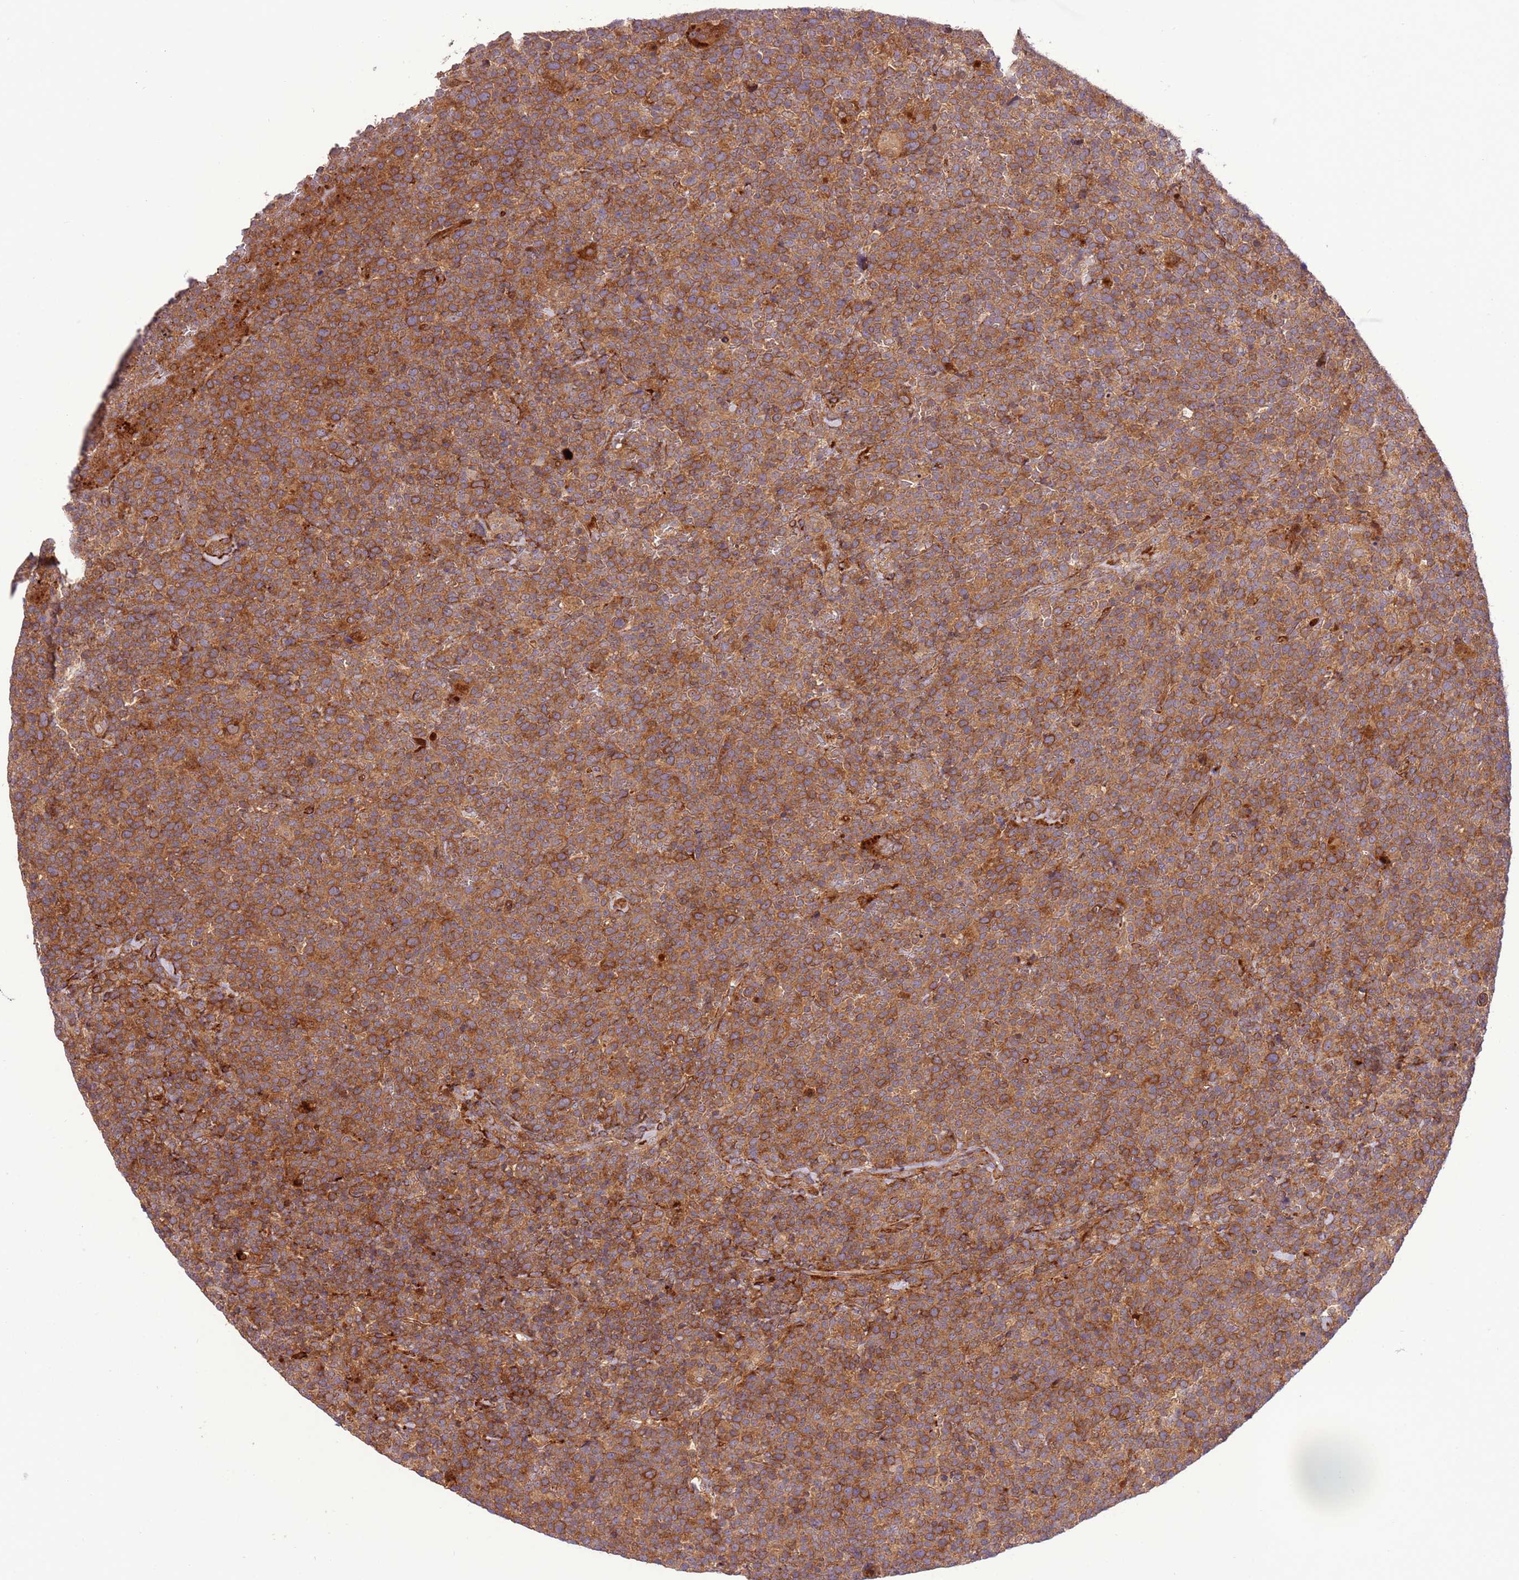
{"staining": {"intensity": "moderate", "quantity": ">75%", "location": "cytoplasmic/membranous"}, "tissue": "lymphoma", "cell_type": "Tumor cells", "image_type": "cancer", "snomed": [{"axis": "morphology", "description": "Malignant lymphoma, non-Hodgkin's type, High grade"}, {"axis": "topography", "description": "Lymph node"}], "caption": "High-grade malignant lymphoma, non-Hodgkin's type stained with a protein marker reveals moderate staining in tumor cells.", "gene": "ZNF624", "patient": {"sex": "male", "age": 61}}